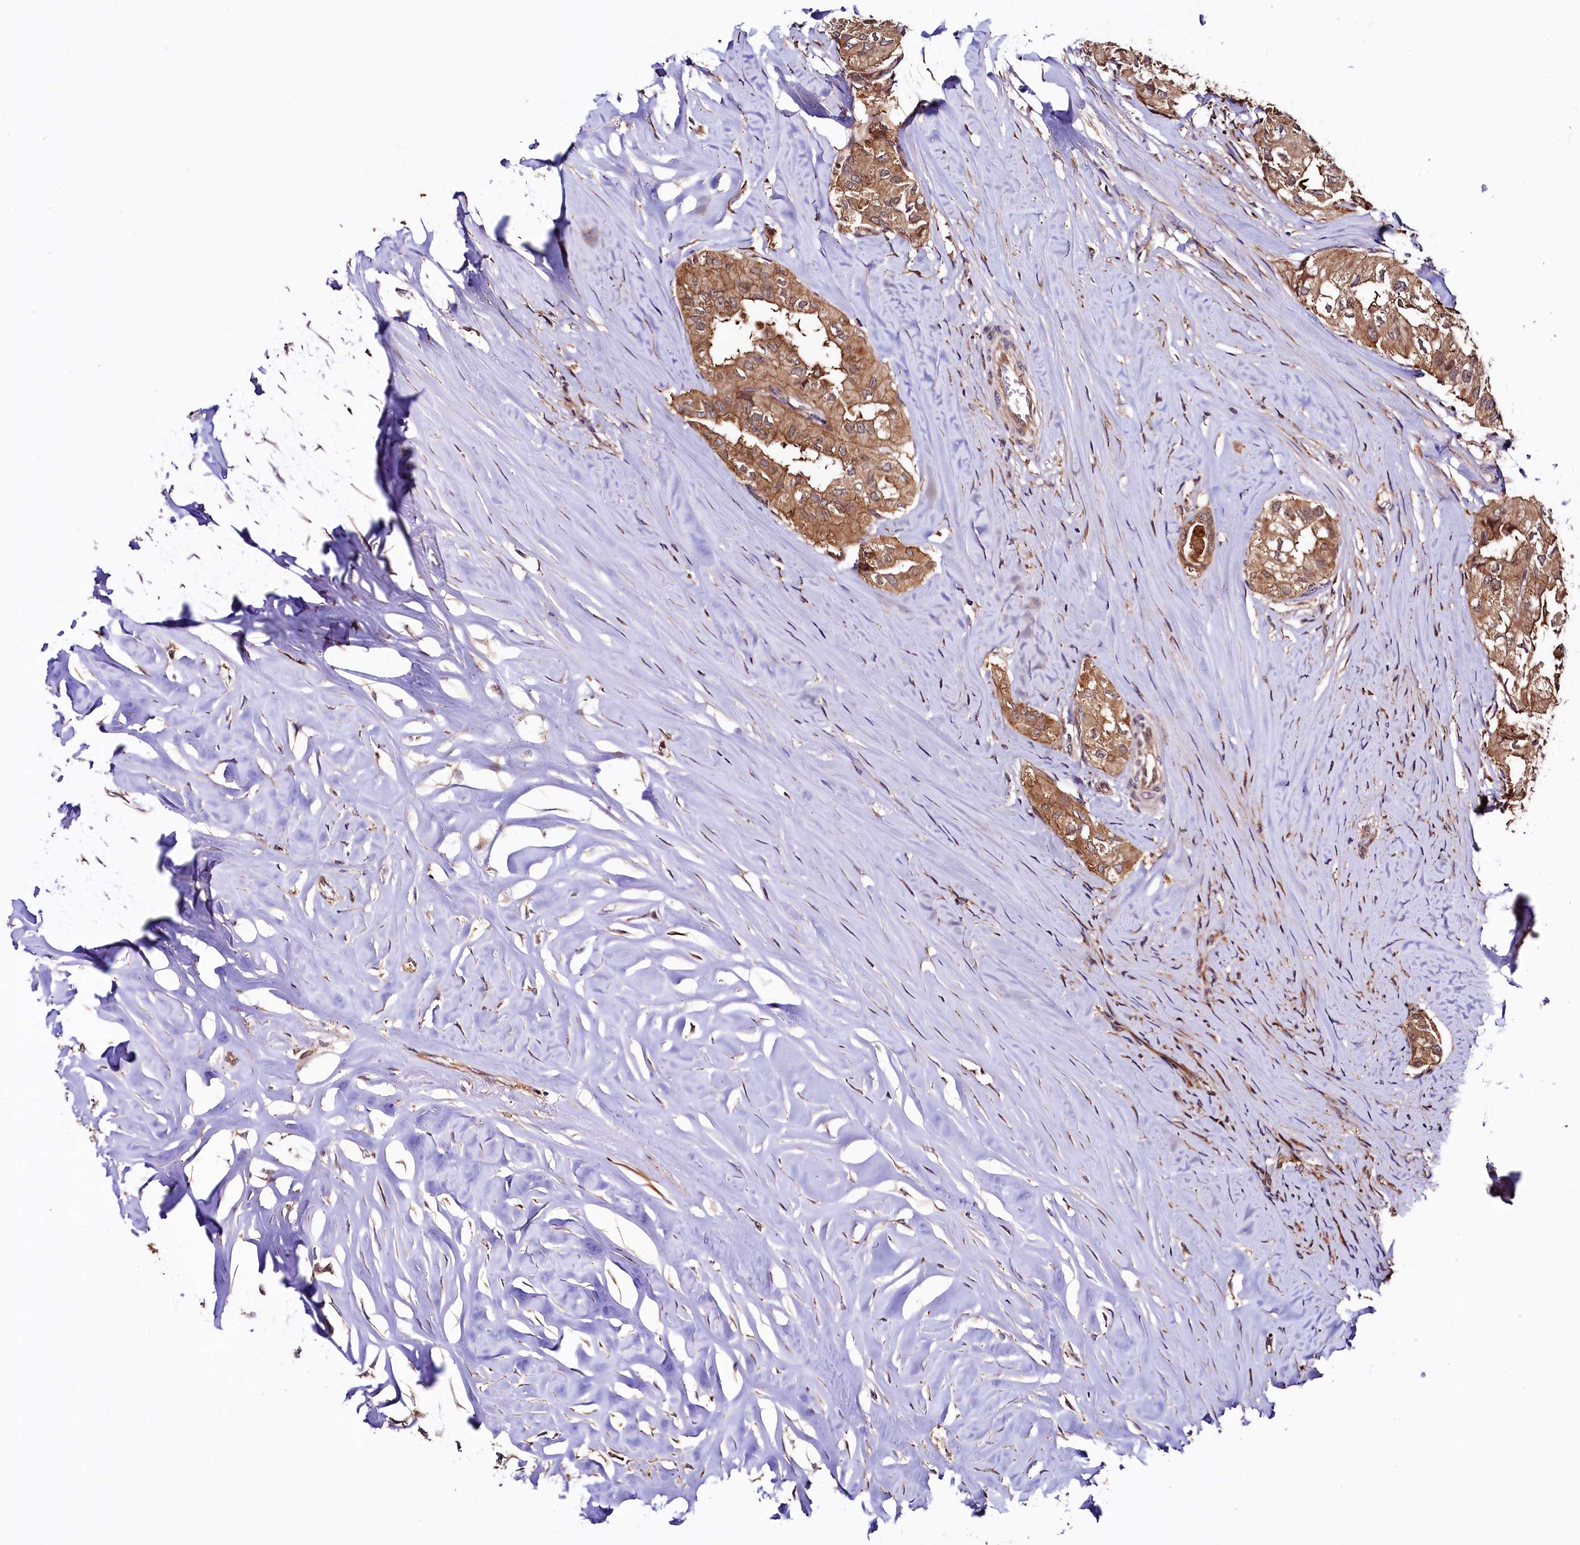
{"staining": {"intensity": "moderate", "quantity": ">75%", "location": "cytoplasmic/membranous"}, "tissue": "thyroid cancer", "cell_type": "Tumor cells", "image_type": "cancer", "snomed": [{"axis": "morphology", "description": "Papillary adenocarcinoma, NOS"}, {"axis": "topography", "description": "Thyroid gland"}], "caption": "Human thyroid cancer stained for a protein (brown) shows moderate cytoplasmic/membranous positive expression in approximately >75% of tumor cells.", "gene": "VPS35", "patient": {"sex": "female", "age": 59}}